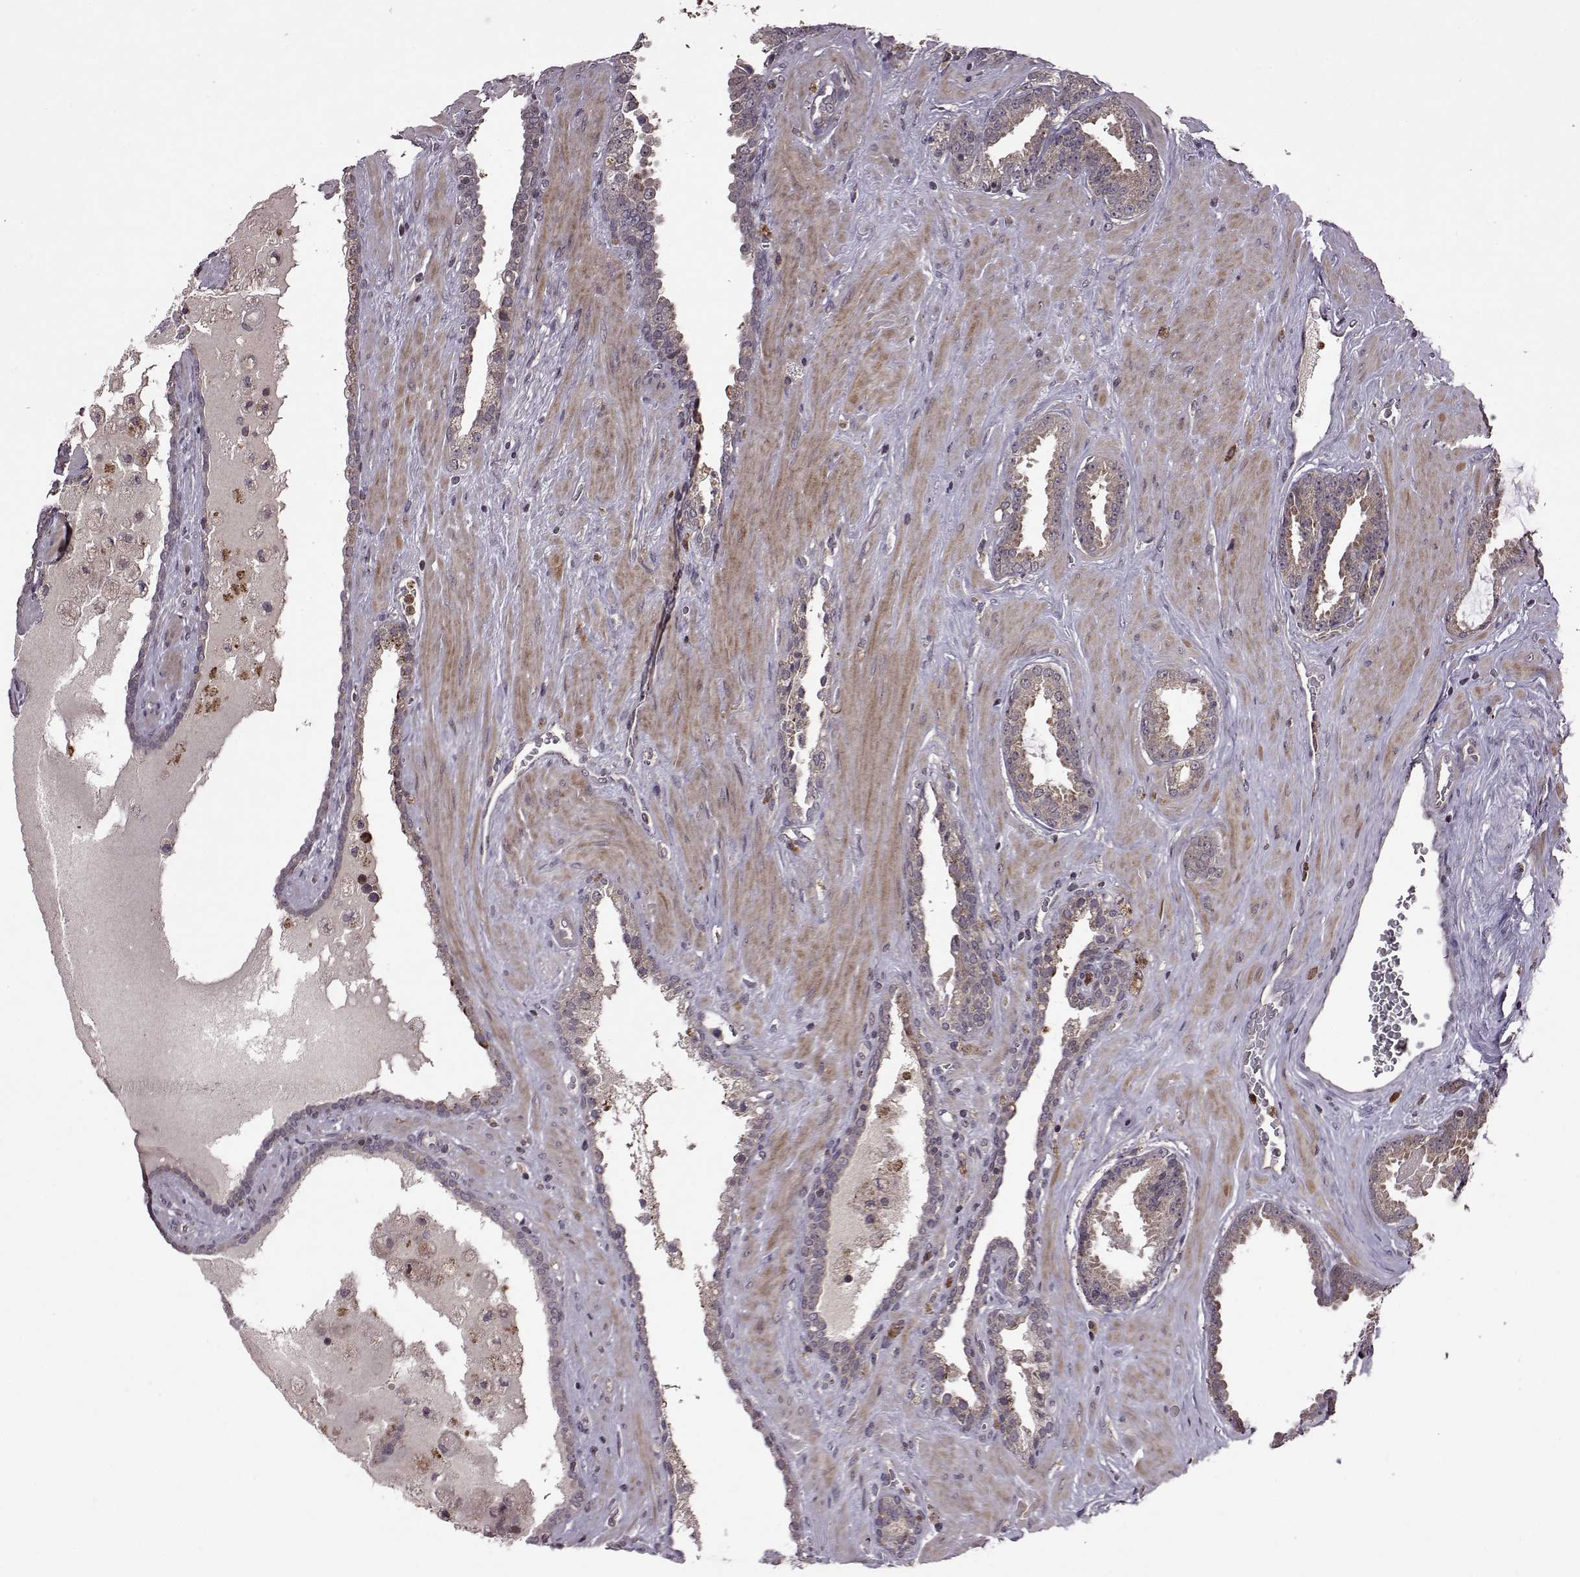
{"staining": {"intensity": "moderate", "quantity": "<25%", "location": "cytoplasmic/membranous"}, "tissue": "prostate cancer", "cell_type": "Tumor cells", "image_type": "cancer", "snomed": [{"axis": "morphology", "description": "Adenocarcinoma, Low grade"}, {"axis": "topography", "description": "Prostate"}], "caption": "Protein expression analysis of human low-grade adenocarcinoma (prostate) reveals moderate cytoplasmic/membranous expression in about <25% of tumor cells.", "gene": "TRMU", "patient": {"sex": "male", "age": 62}}